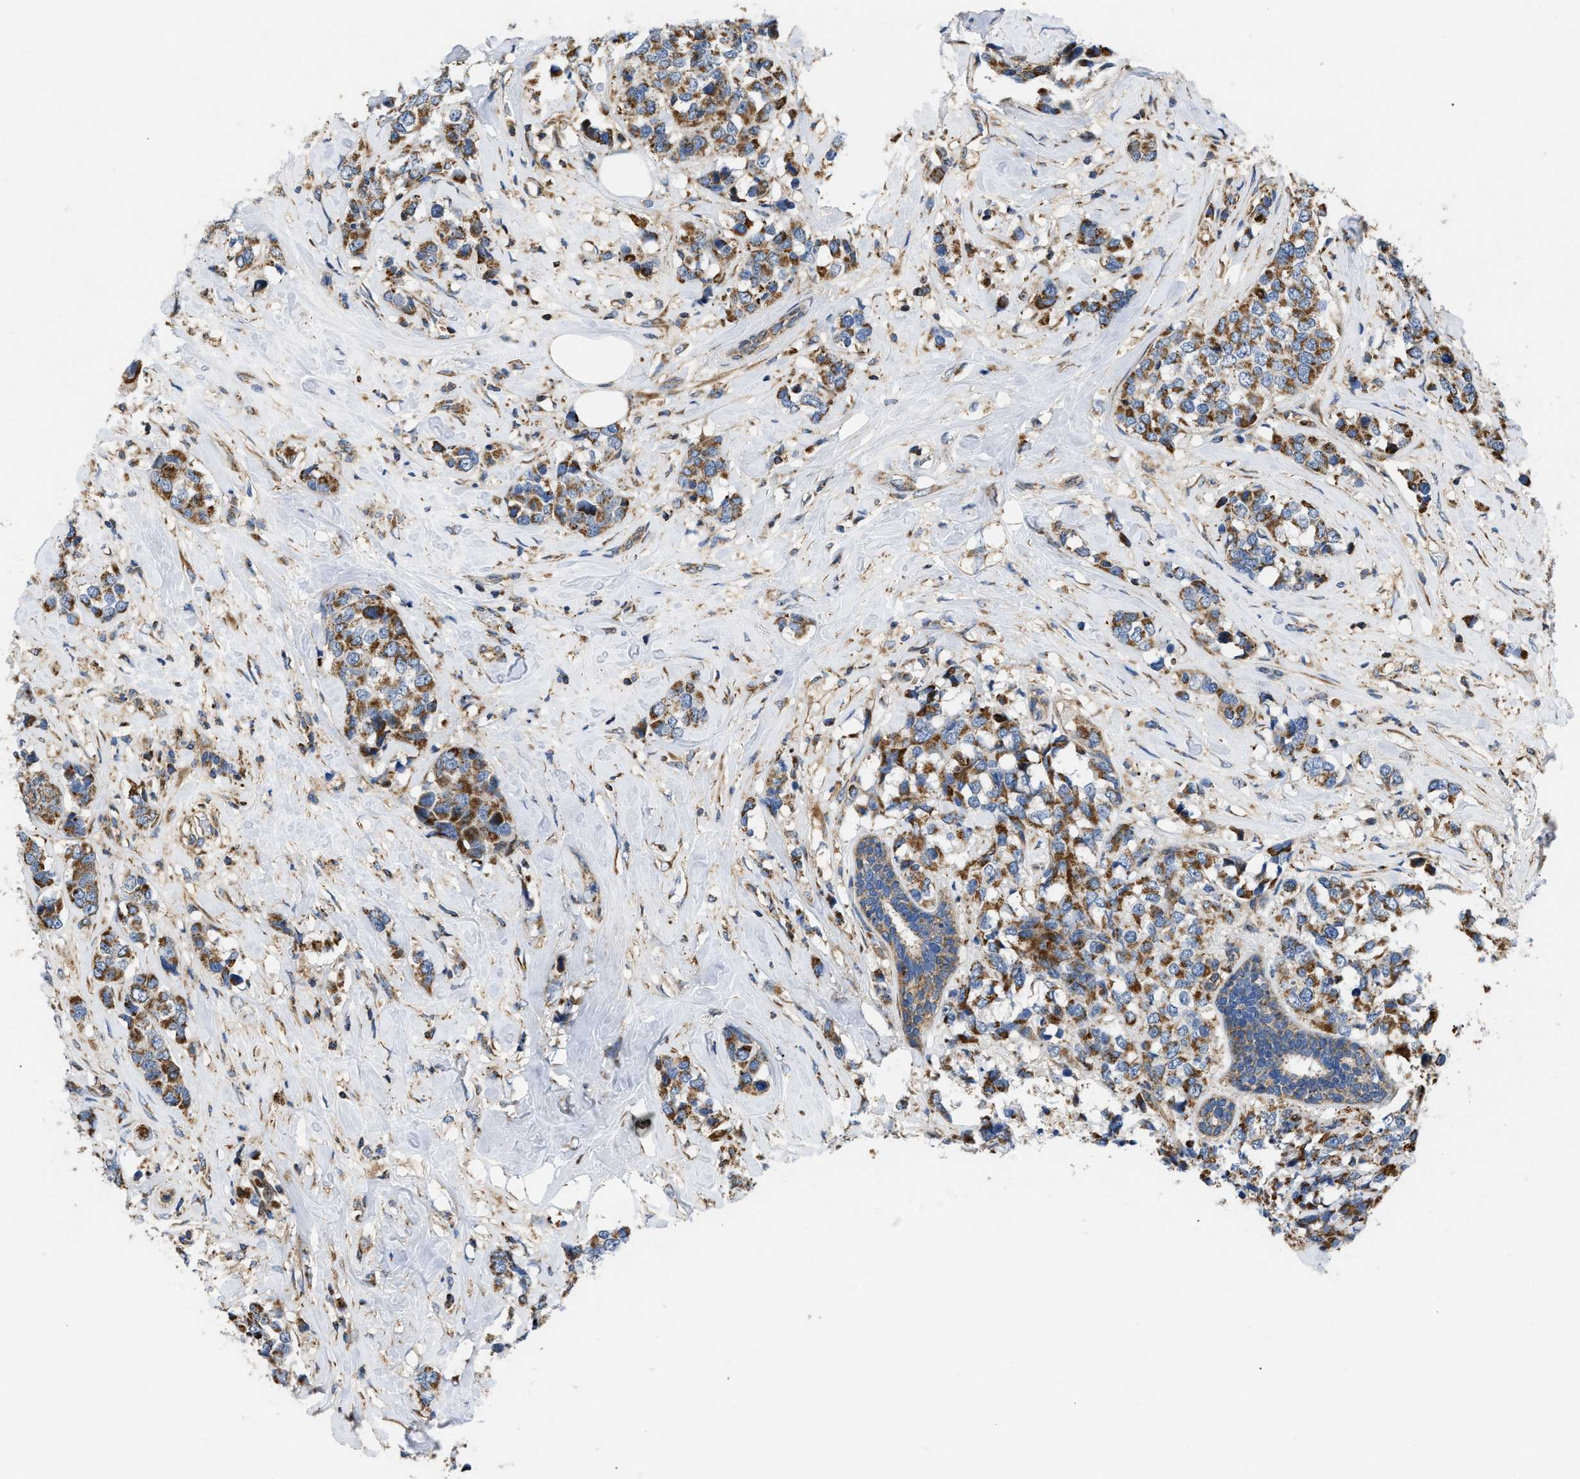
{"staining": {"intensity": "moderate", "quantity": ">75%", "location": "cytoplasmic/membranous"}, "tissue": "breast cancer", "cell_type": "Tumor cells", "image_type": "cancer", "snomed": [{"axis": "morphology", "description": "Lobular carcinoma"}, {"axis": "topography", "description": "Breast"}], "caption": "Human breast lobular carcinoma stained with a brown dye reveals moderate cytoplasmic/membranous positive positivity in approximately >75% of tumor cells.", "gene": "OPTN", "patient": {"sex": "female", "age": 59}}